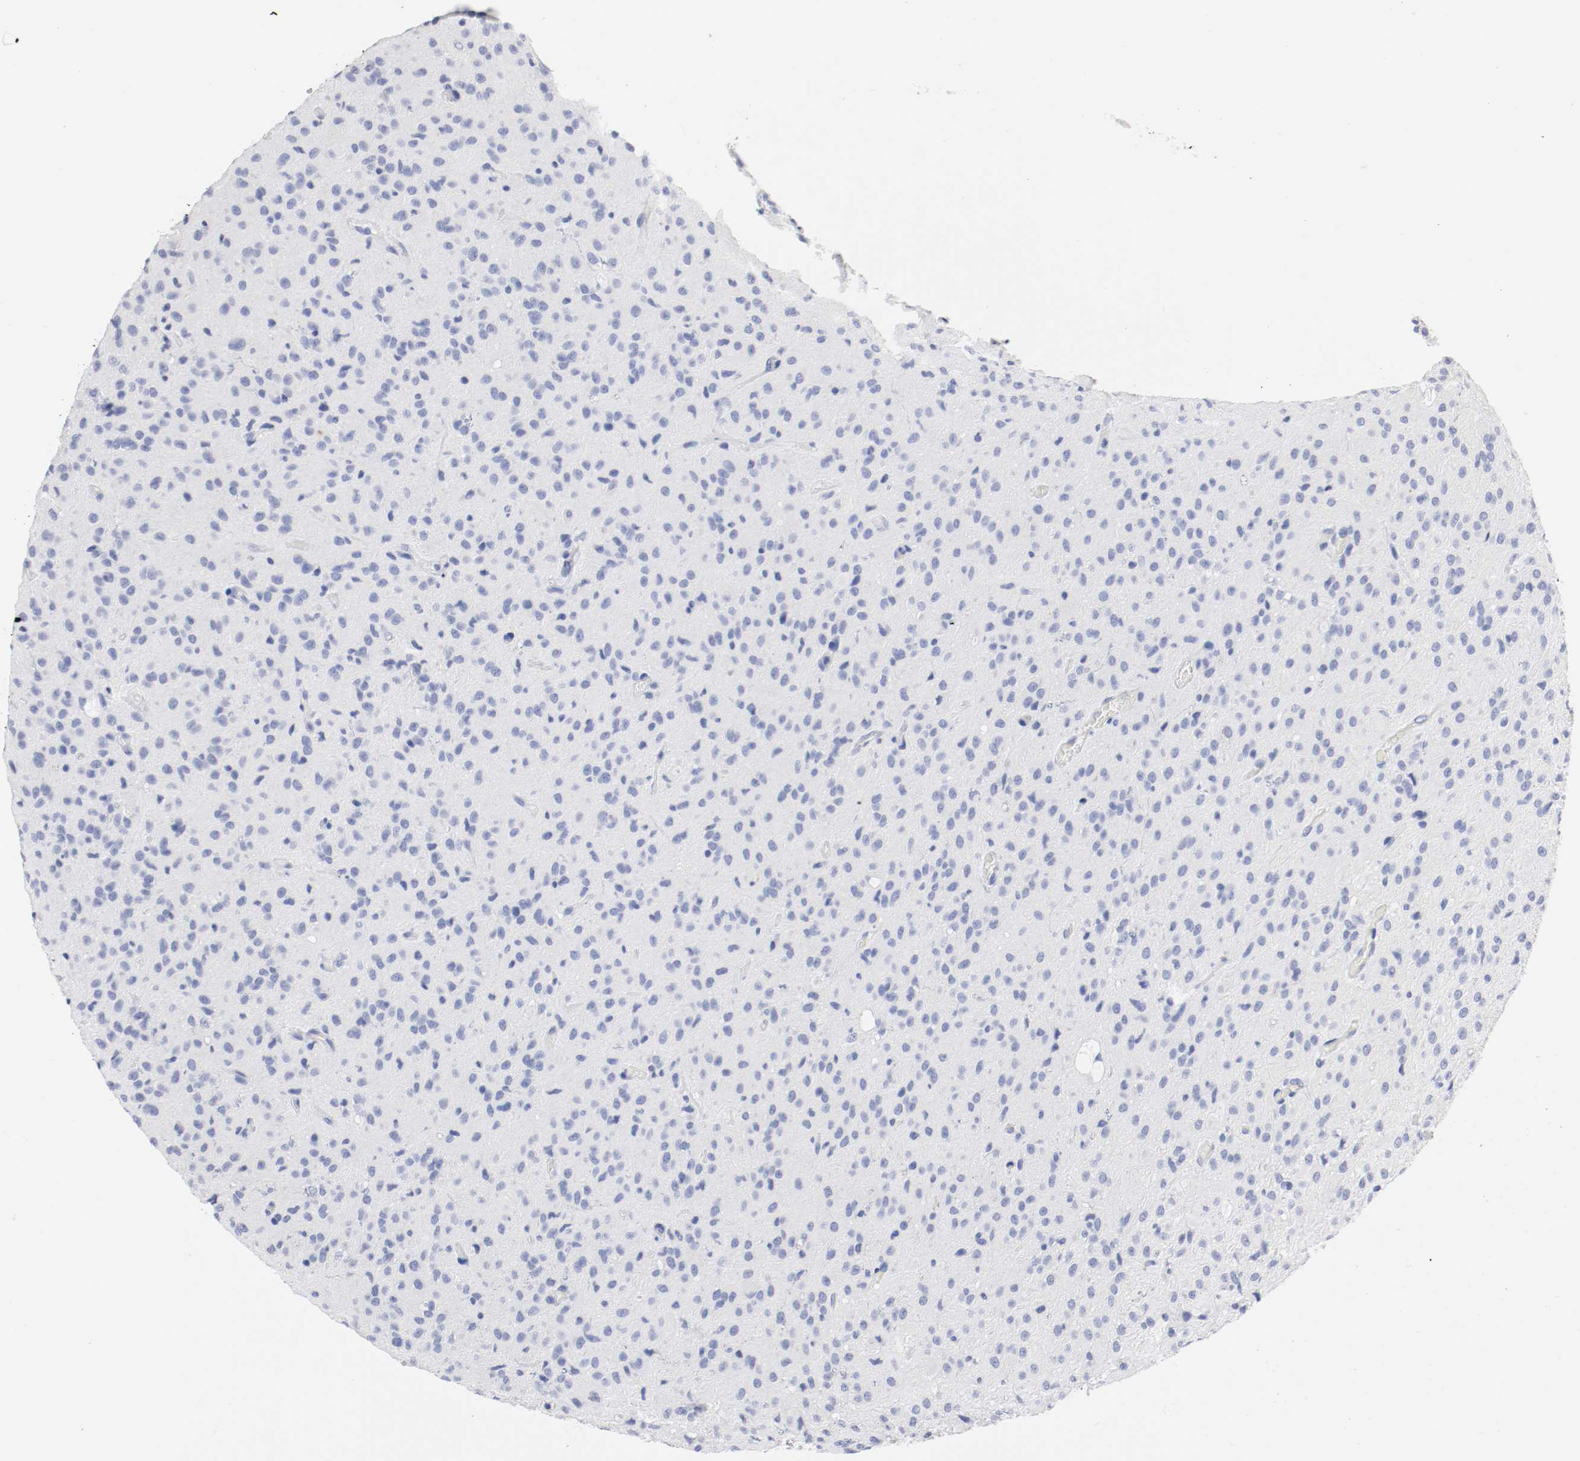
{"staining": {"intensity": "negative", "quantity": "none", "location": "none"}, "tissue": "glioma", "cell_type": "Tumor cells", "image_type": "cancer", "snomed": [{"axis": "morphology", "description": "Glioma, malignant, High grade"}, {"axis": "topography", "description": "Brain"}], "caption": "Immunohistochemistry (IHC) micrograph of neoplastic tissue: human malignant glioma (high-grade) stained with DAB exhibits no significant protein positivity in tumor cells. (DAB immunohistochemistry (IHC) visualized using brightfield microscopy, high magnification).", "gene": "GAD1", "patient": {"sex": "female", "age": 59}}